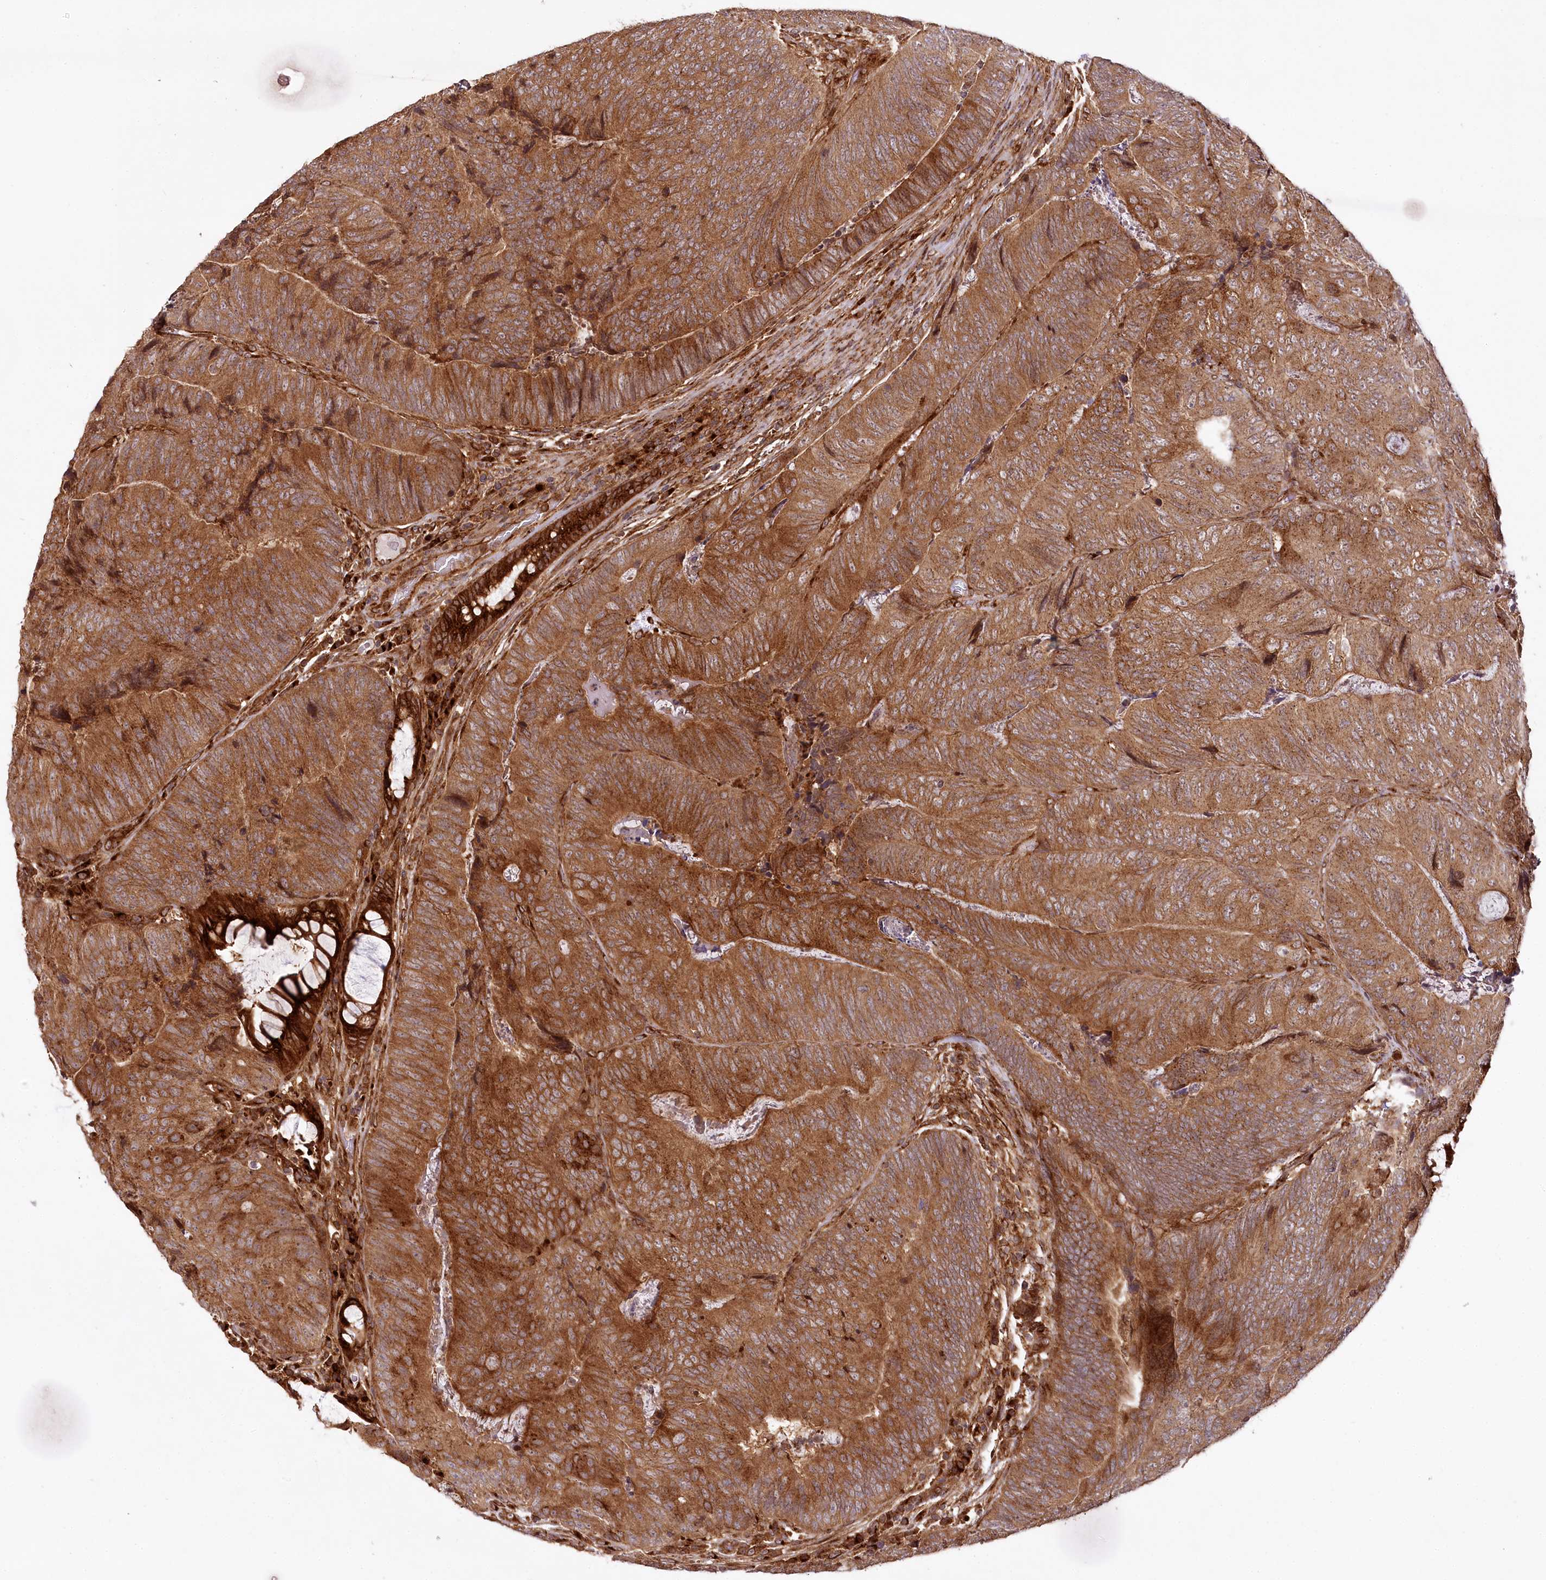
{"staining": {"intensity": "strong", "quantity": ">75%", "location": "cytoplasmic/membranous"}, "tissue": "colorectal cancer", "cell_type": "Tumor cells", "image_type": "cancer", "snomed": [{"axis": "morphology", "description": "Adenocarcinoma, NOS"}, {"axis": "topography", "description": "Colon"}], "caption": "Protein expression analysis of human colorectal adenocarcinoma reveals strong cytoplasmic/membranous expression in about >75% of tumor cells.", "gene": "COPG1", "patient": {"sex": "female", "age": 67}}